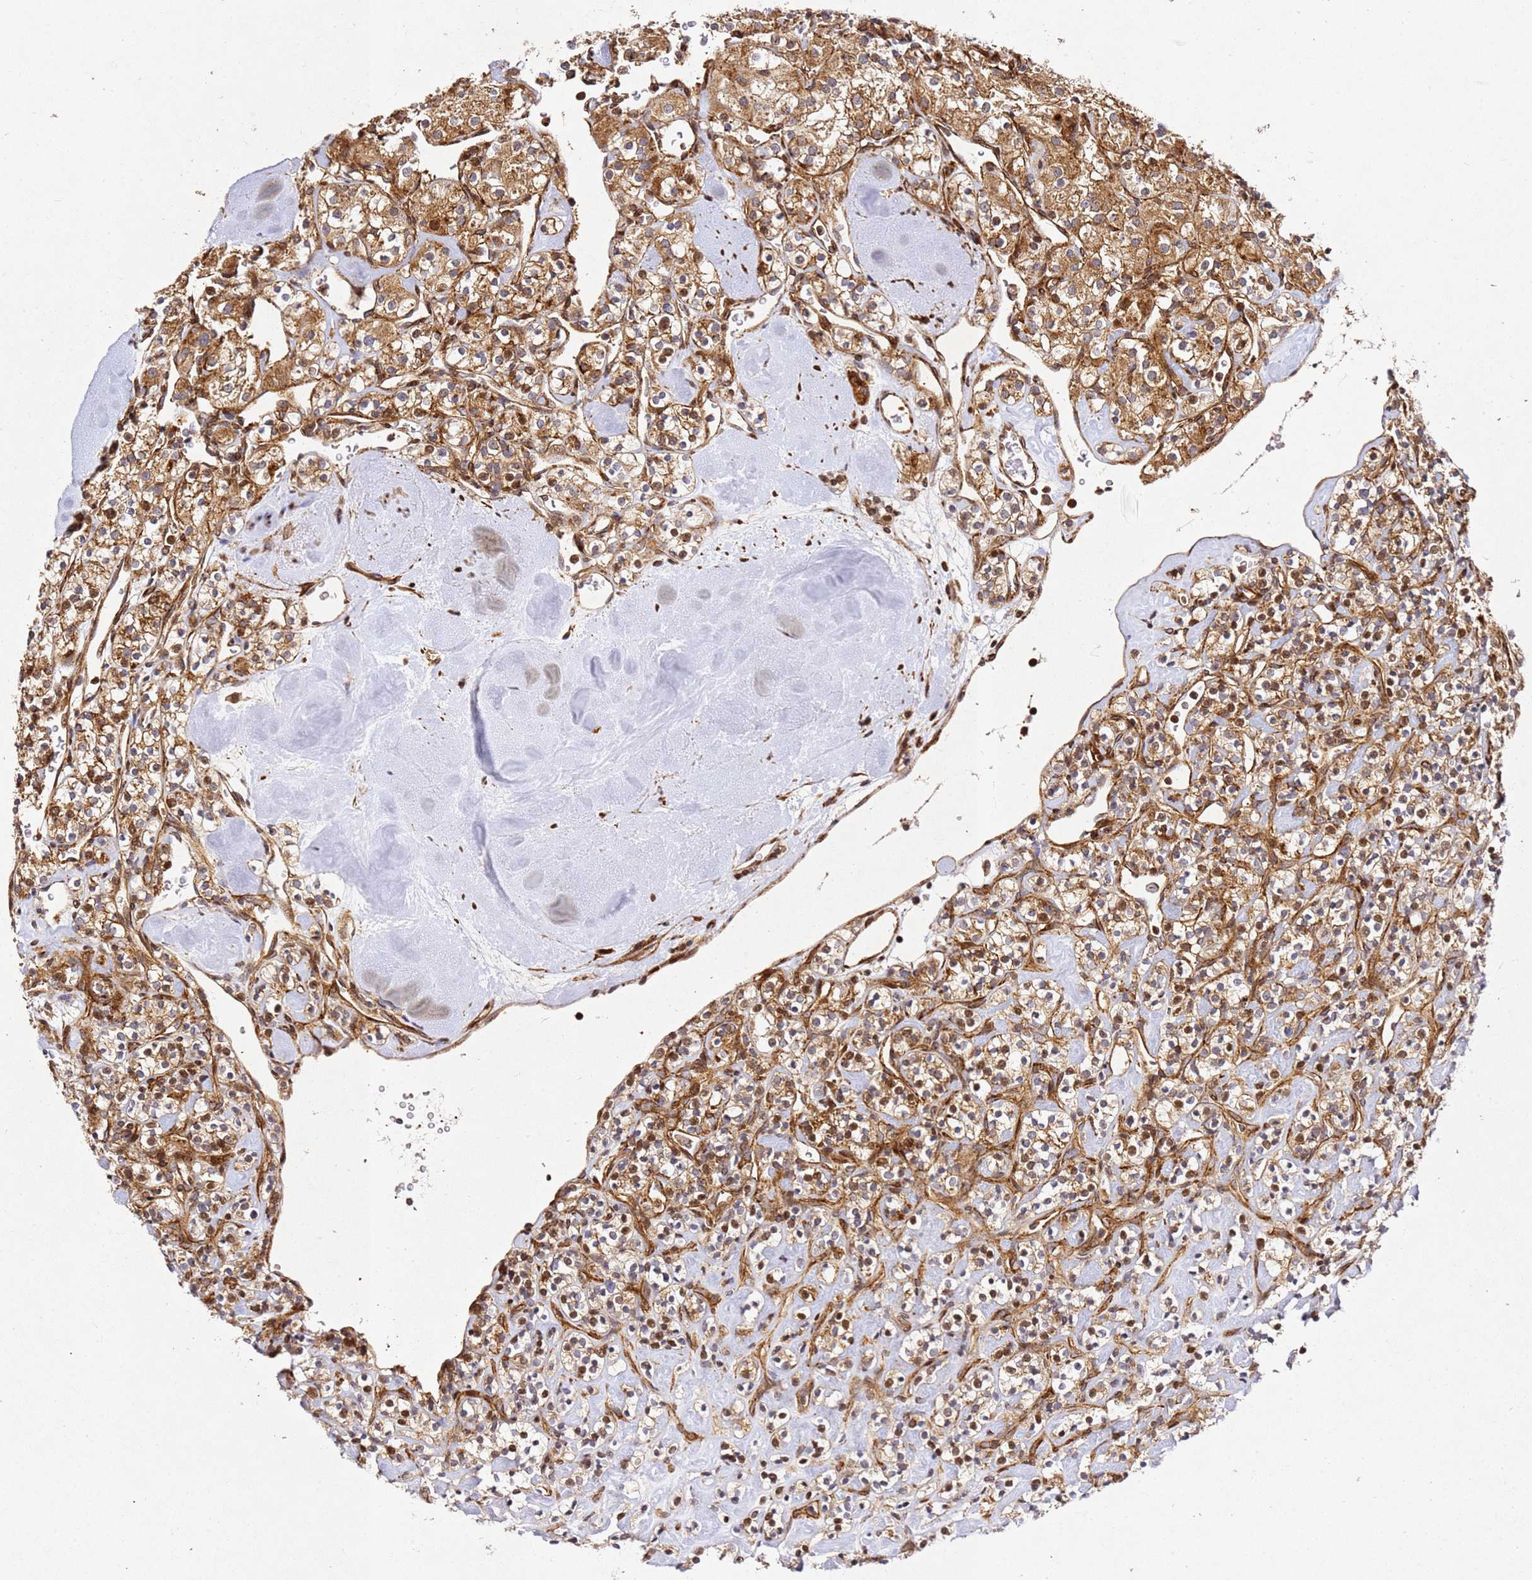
{"staining": {"intensity": "moderate", "quantity": ">75%", "location": "cytoplasmic/membranous"}, "tissue": "renal cancer", "cell_type": "Tumor cells", "image_type": "cancer", "snomed": [{"axis": "morphology", "description": "Adenocarcinoma, NOS"}, {"axis": "topography", "description": "Kidney"}], "caption": "Renal cancer stained with DAB (3,3'-diaminobenzidine) immunohistochemistry displays medium levels of moderate cytoplasmic/membranous expression in about >75% of tumor cells.", "gene": "ZNF296", "patient": {"sex": "male", "age": 77}}